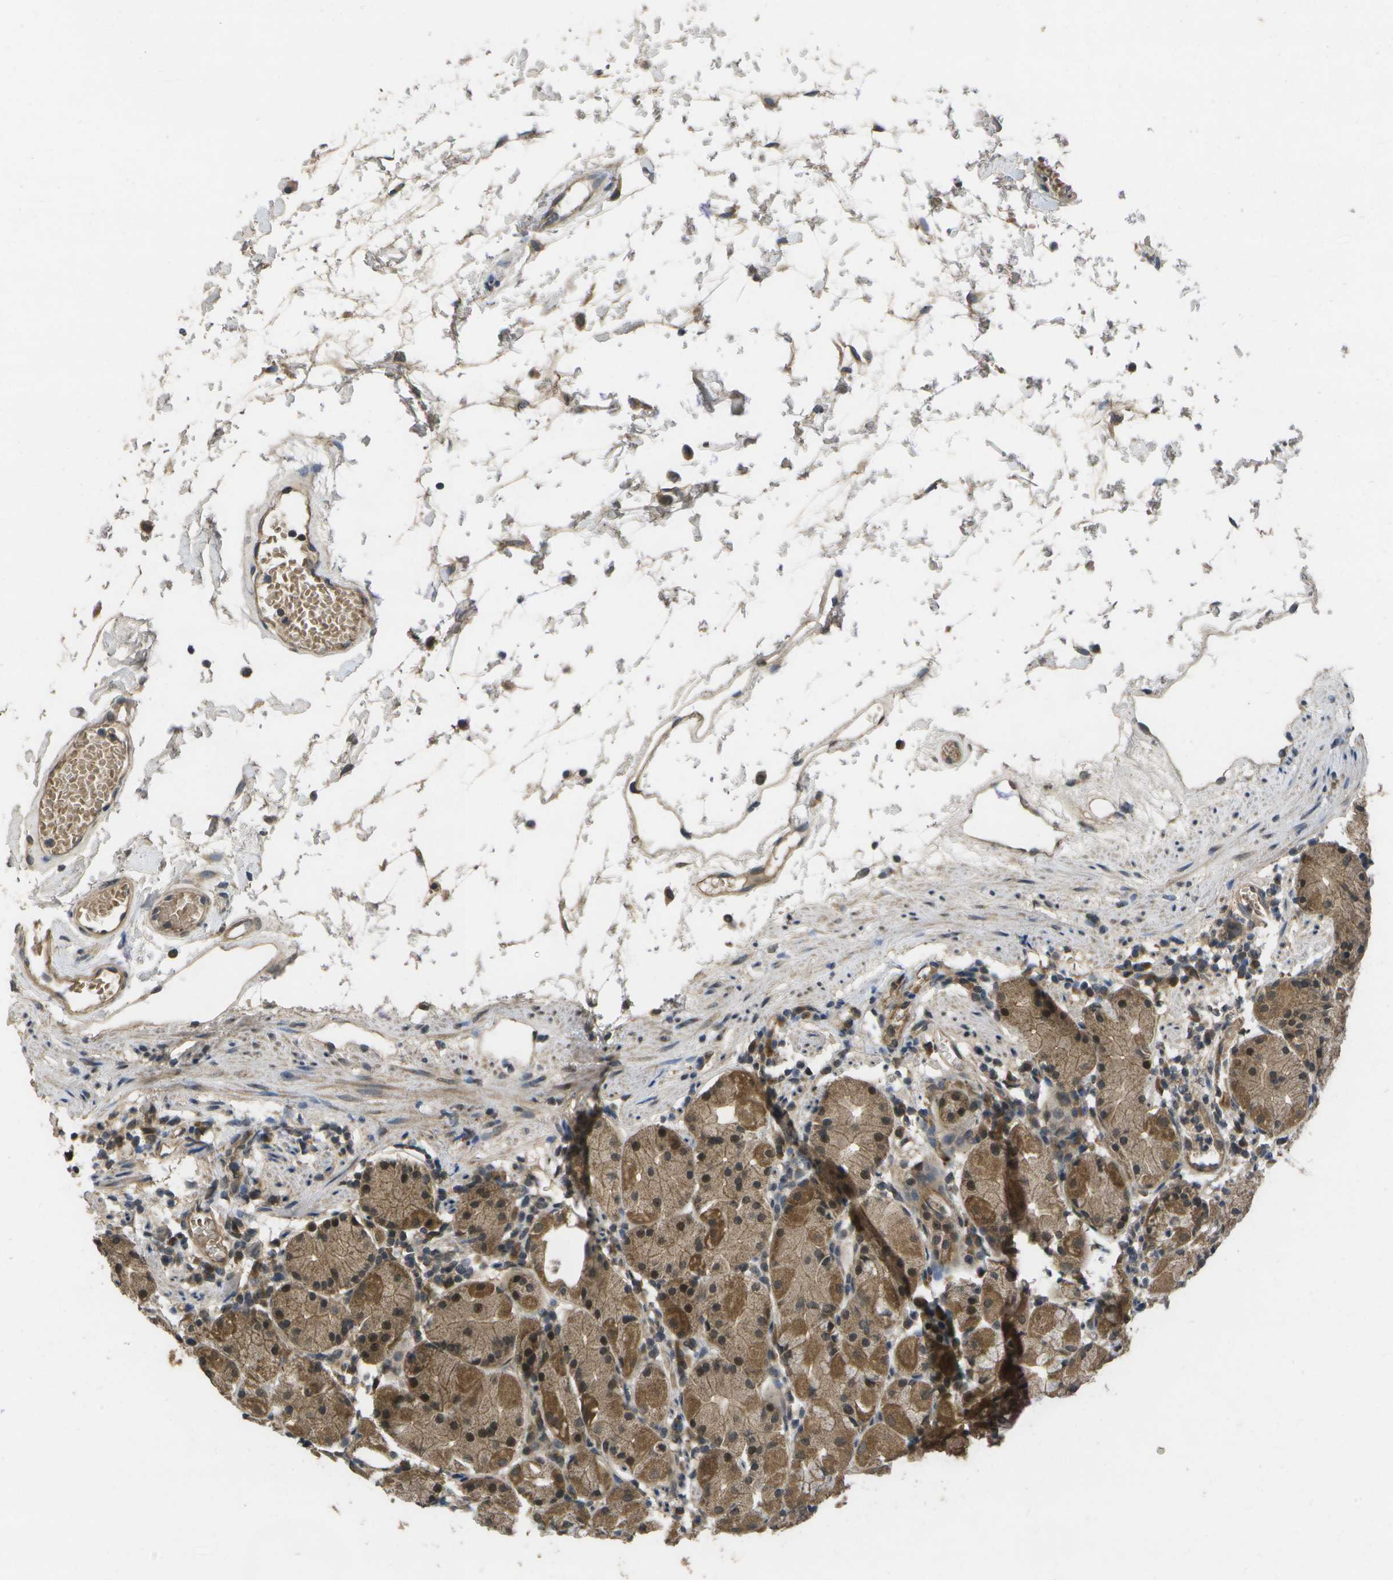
{"staining": {"intensity": "strong", "quantity": ">75%", "location": "cytoplasmic/membranous"}, "tissue": "stomach", "cell_type": "Glandular cells", "image_type": "normal", "snomed": [{"axis": "morphology", "description": "Normal tissue, NOS"}, {"axis": "topography", "description": "Stomach"}, {"axis": "topography", "description": "Stomach, lower"}], "caption": "IHC staining of unremarkable stomach, which exhibits high levels of strong cytoplasmic/membranous staining in about >75% of glandular cells indicating strong cytoplasmic/membranous protein staining. The staining was performed using DAB (3,3'-diaminobenzidine) (brown) for protein detection and nuclei were counterstained in hematoxylin (blue).", "gene": "ALAS1", "patient": {"sex": "female", "age": 75}}